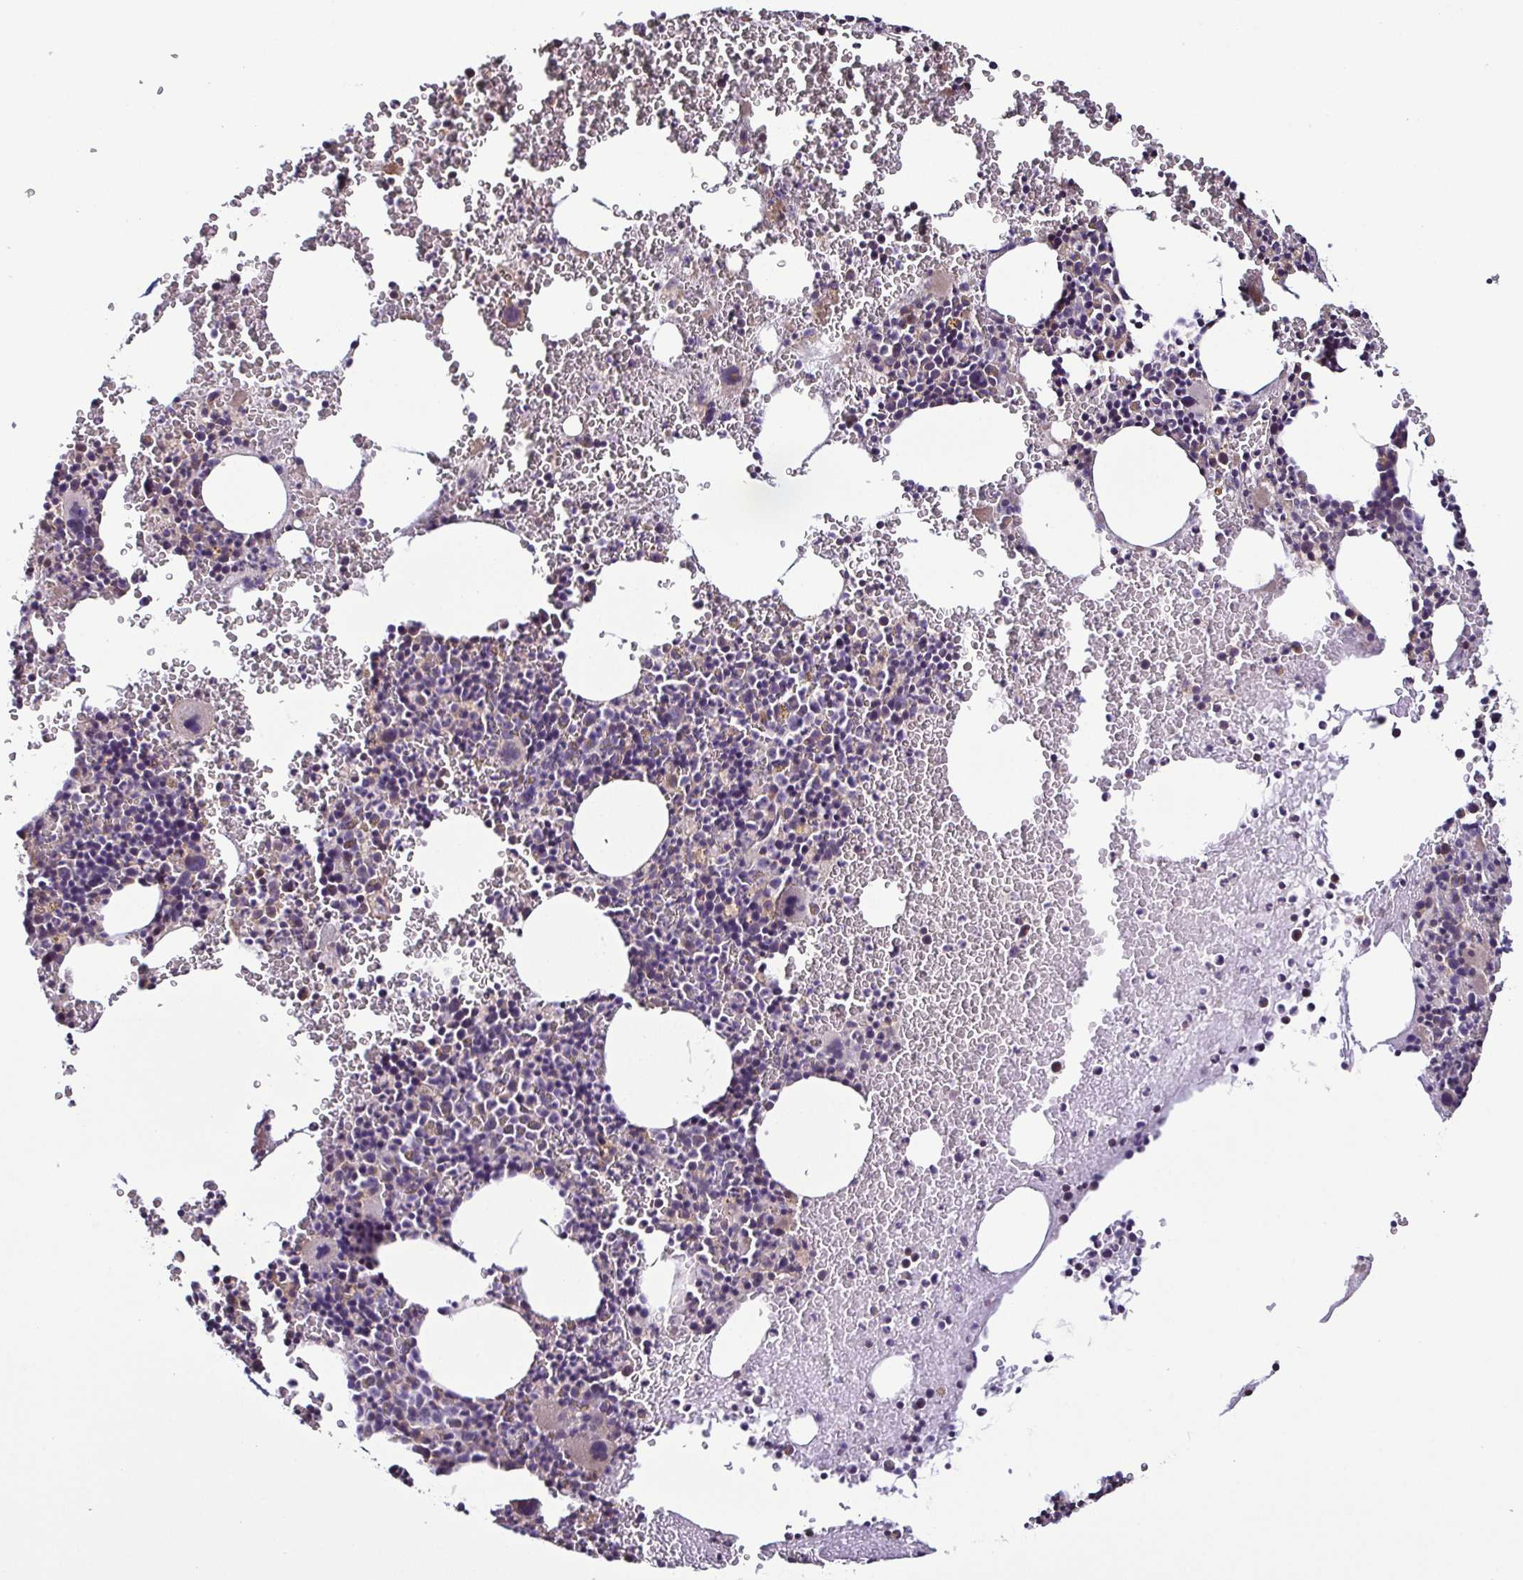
{"staining": {"intensity": "weak", "quantity": "<25%", "location": "nuclear"}, "tissue": "bone marrow", "cell_type": "Hematopoietic cells", "image_type": "normal", "snomed": [{"axis": "morphology", "description": "Normal tissue, NOS"}, {"axis": "topography", "description": "Bone marrow"}], "caption": "Benign bone marrow was stained to show a protein in brown. There is no significant expression in hematopoietic cells. (DAB (3,3'-diaminobenzidine) immunohistochemistry, high magnification).", "gene": "LMOD2", "patient": {"sex": "male", "age": 47}}